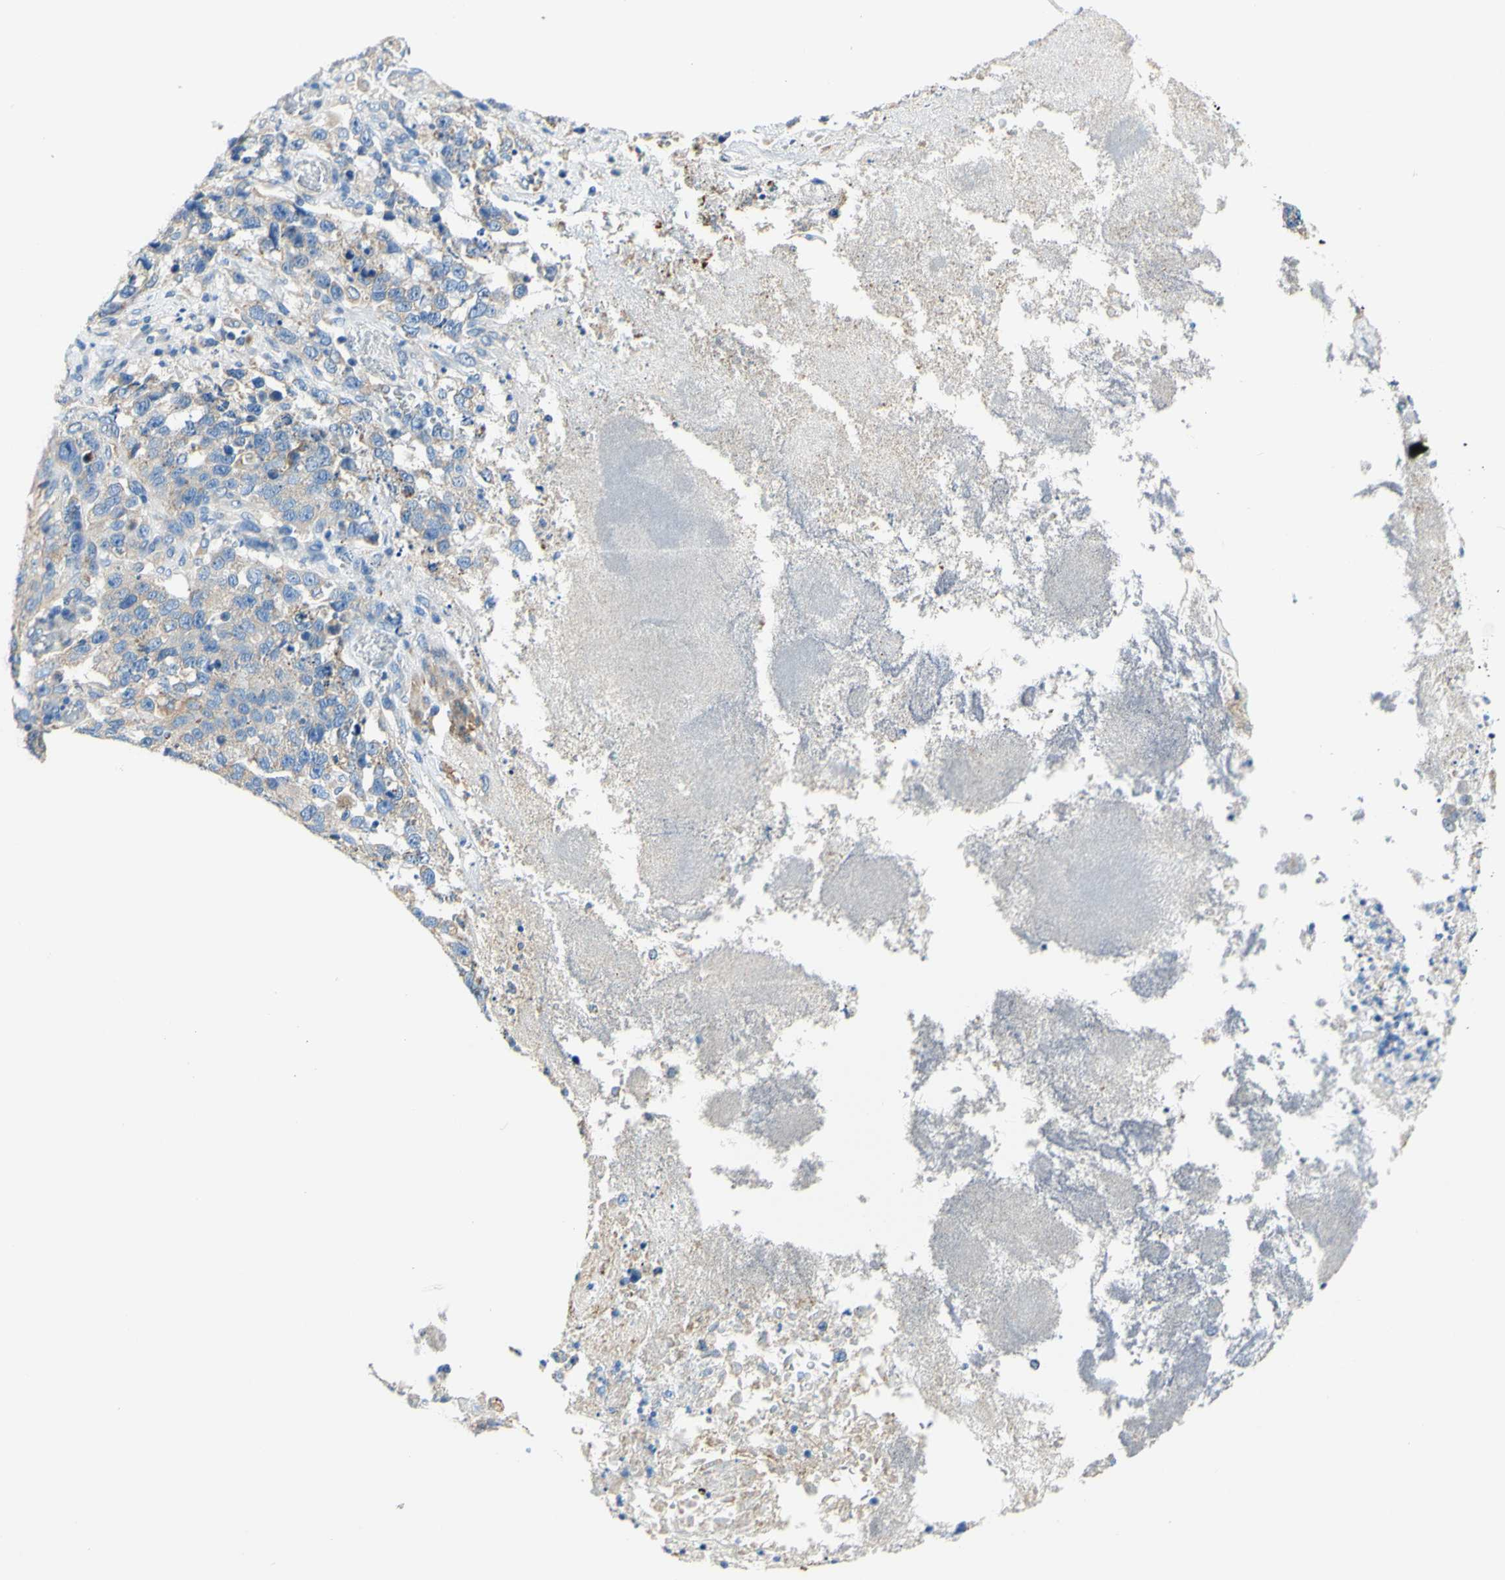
{"staining": {"intensity": "weak", "quantity": "<25%", "location": "cytoplasmic/membranous"}, "tissue": "stomach cancer", "cell_type": "Tumor cells", "image_type": "cancer", "snomed": [{"axis": "morphology", "description": "Normal tissue, NOS"}, {"axis": "morphology", "description": "Adenocarcinoma, NOS"}, {"axis": "topography", "description": "Stomach"}], "caption": "Photomicrograph shows no protein expression in tumor cells of stomach adenocarcinoma tissue.", "gene": "RETREG2", "patient": {"sex": "male", "age": 48}}